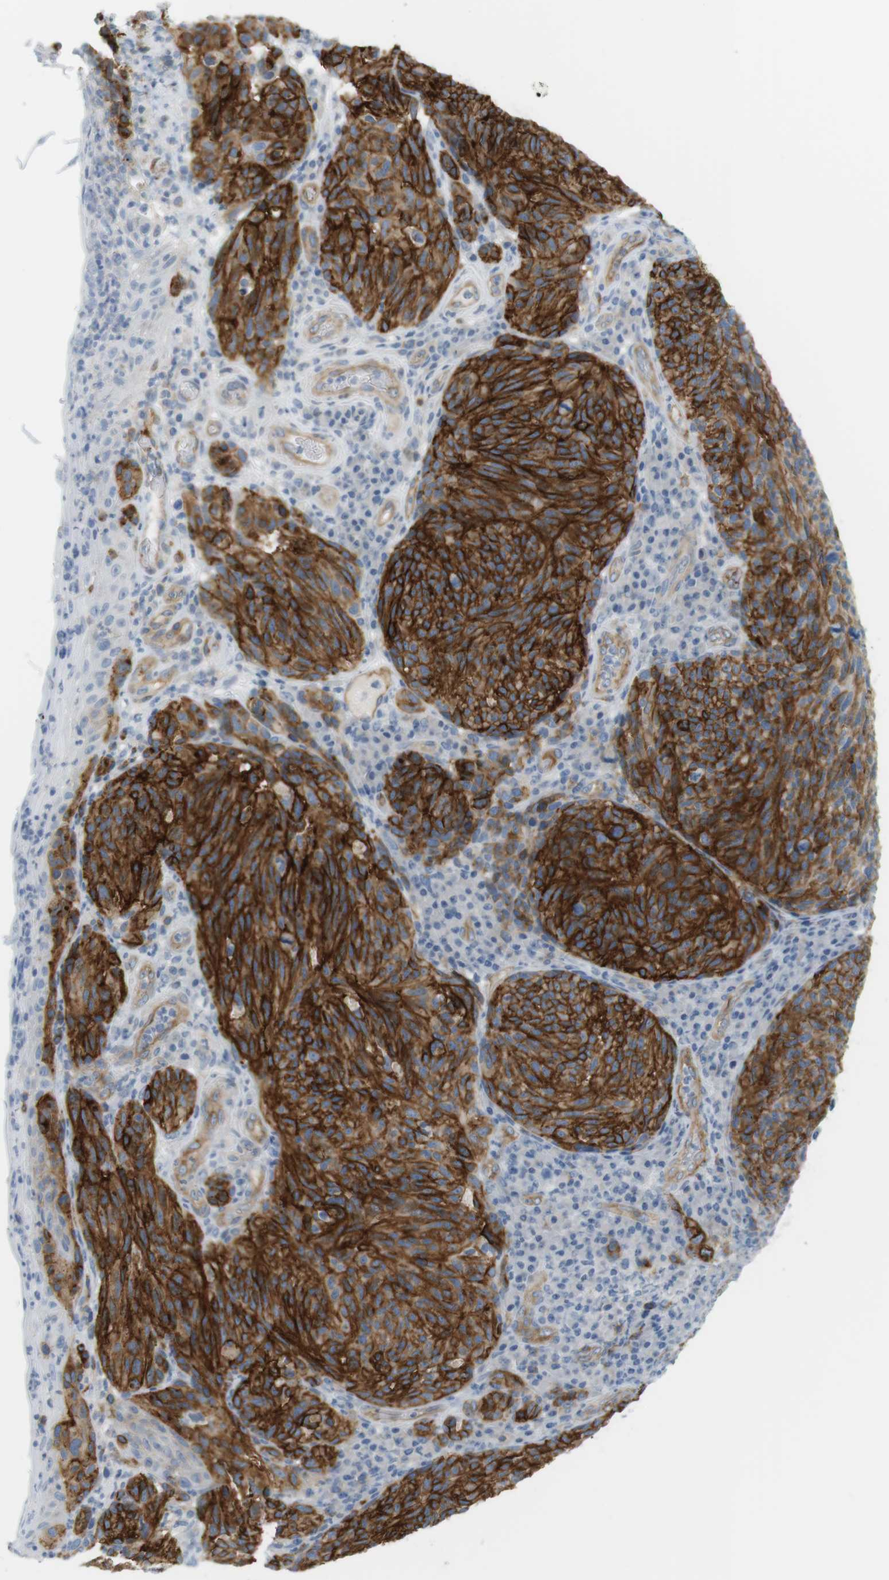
{"staining": {"intensity": "strong", "quantity": "25%-75%", "location": "cytoplasmic/membranous"}, "tissue": "melanoma", "cell_type": "Tumor cells", "image_type": "cancer", "snomed": [{"axis": "morphology", "description": "Malignant melanoma, NOS"}, {"axis": "topography", "description": "Skin"}], "caption": "Immunohistochemistry (IHC) staining of malignant melanoma, which displays high levels of strong cytoplasmic/membranous expression in approximately 25%-75% of tumor cells indicating strong cytoplasmic/membranous protein positivity. The staining was performed using DAB (3,3'-diaminobenzidine) (brown) for protein detection and nuclei were counterstained in hematoxylin (blue).", "gene": "F2R", "patient": {"sex": "female", "age": 73}}